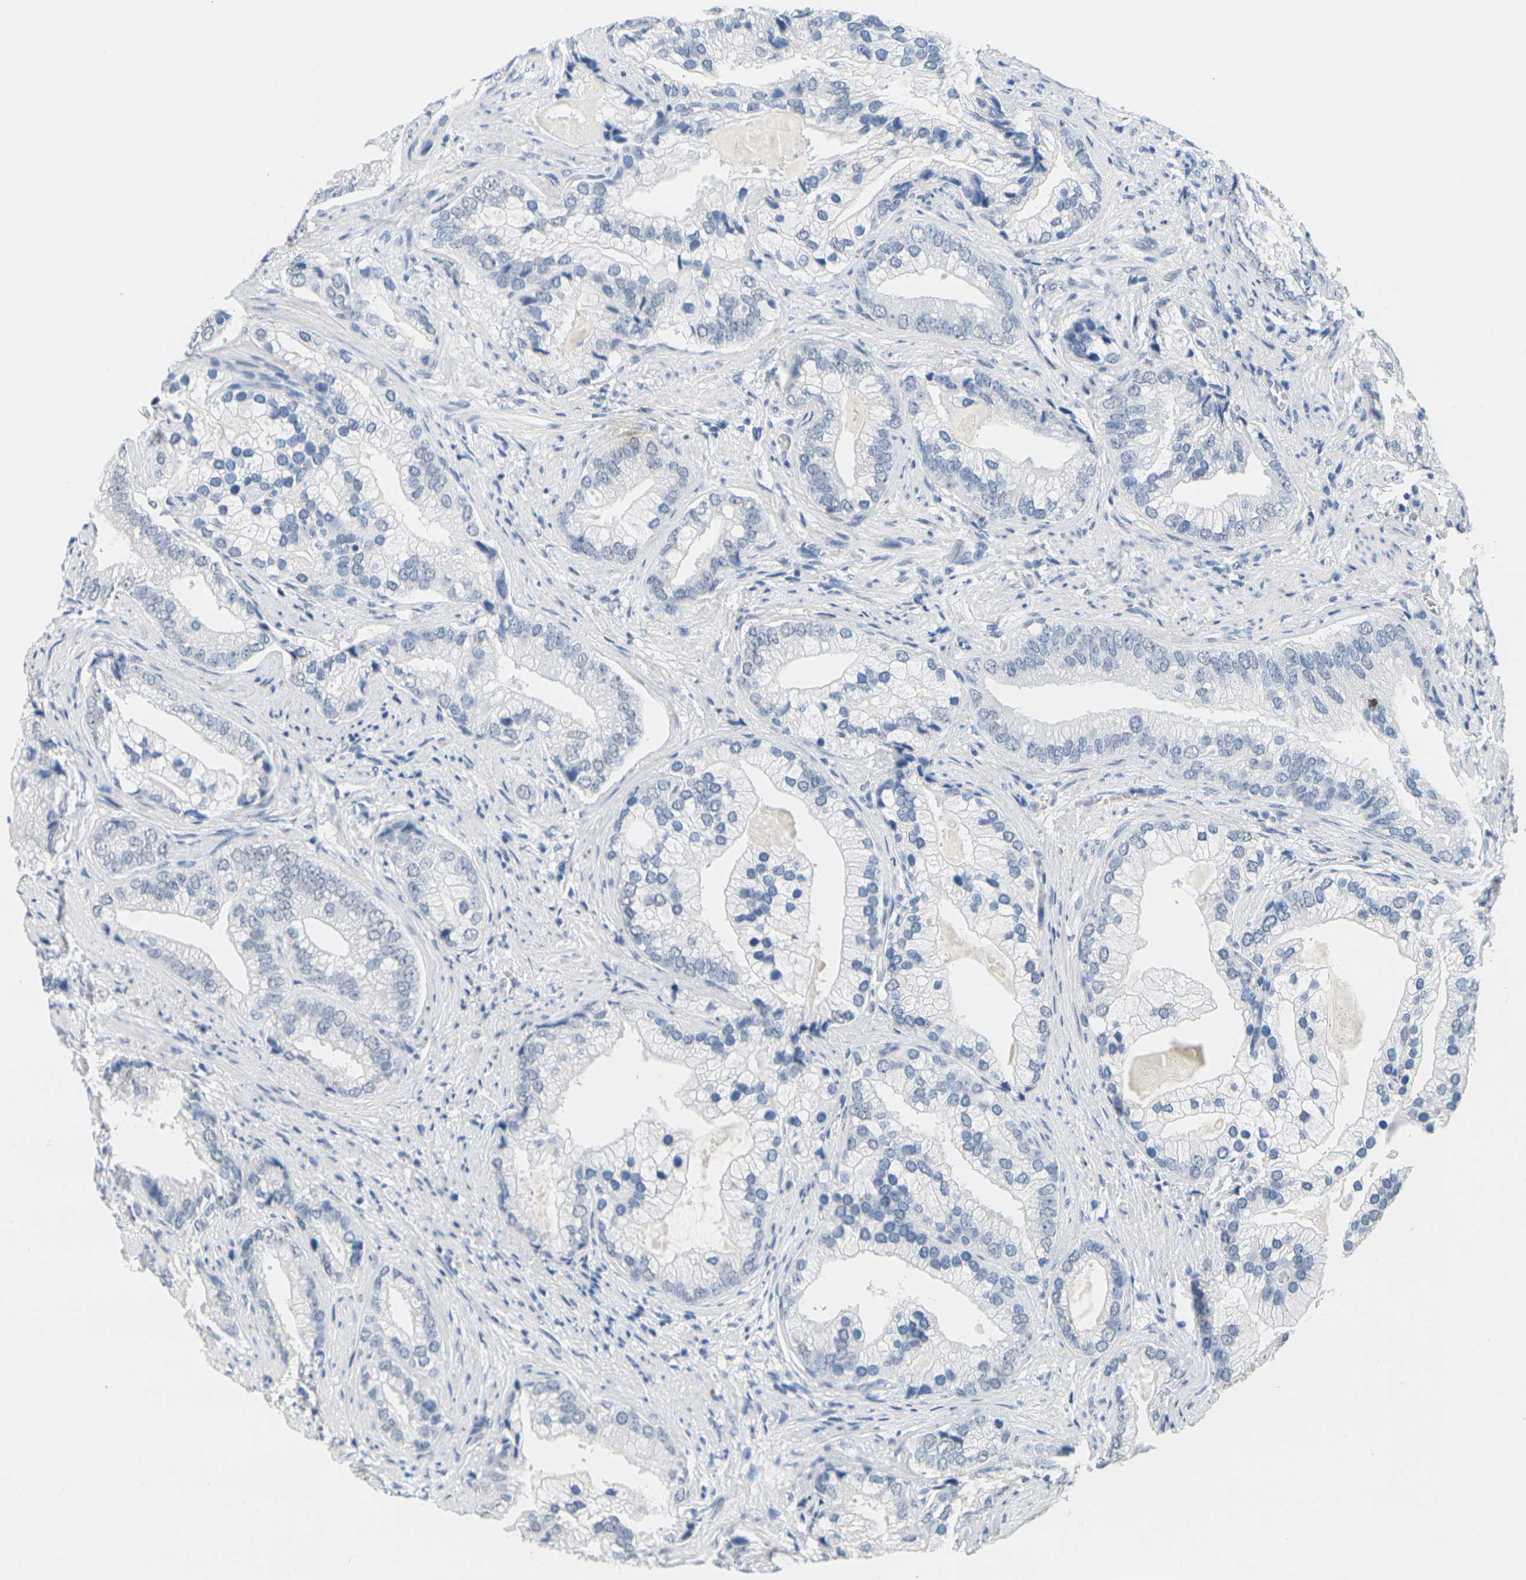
{"staining": {"intensity": "negative", "quantity": "none", "location": "none"}, "tissue": "prostate cancer", "cell_type": "Tumor cells", "image_type": "cancer", "snomed": [{"axis": "morphology", "description": "Adenocarcinoma, Low grade"}, {"axis": "topography", "description": "Prostate"}], "caption": "This is an immunohistochemistry (IHC) histopathology image of adenocarcinoma (low-grade) (prostate). There is no staining in tumor cells.", "gene": "CTAG1A", "patient": {"sex": "male", "age": 71}}